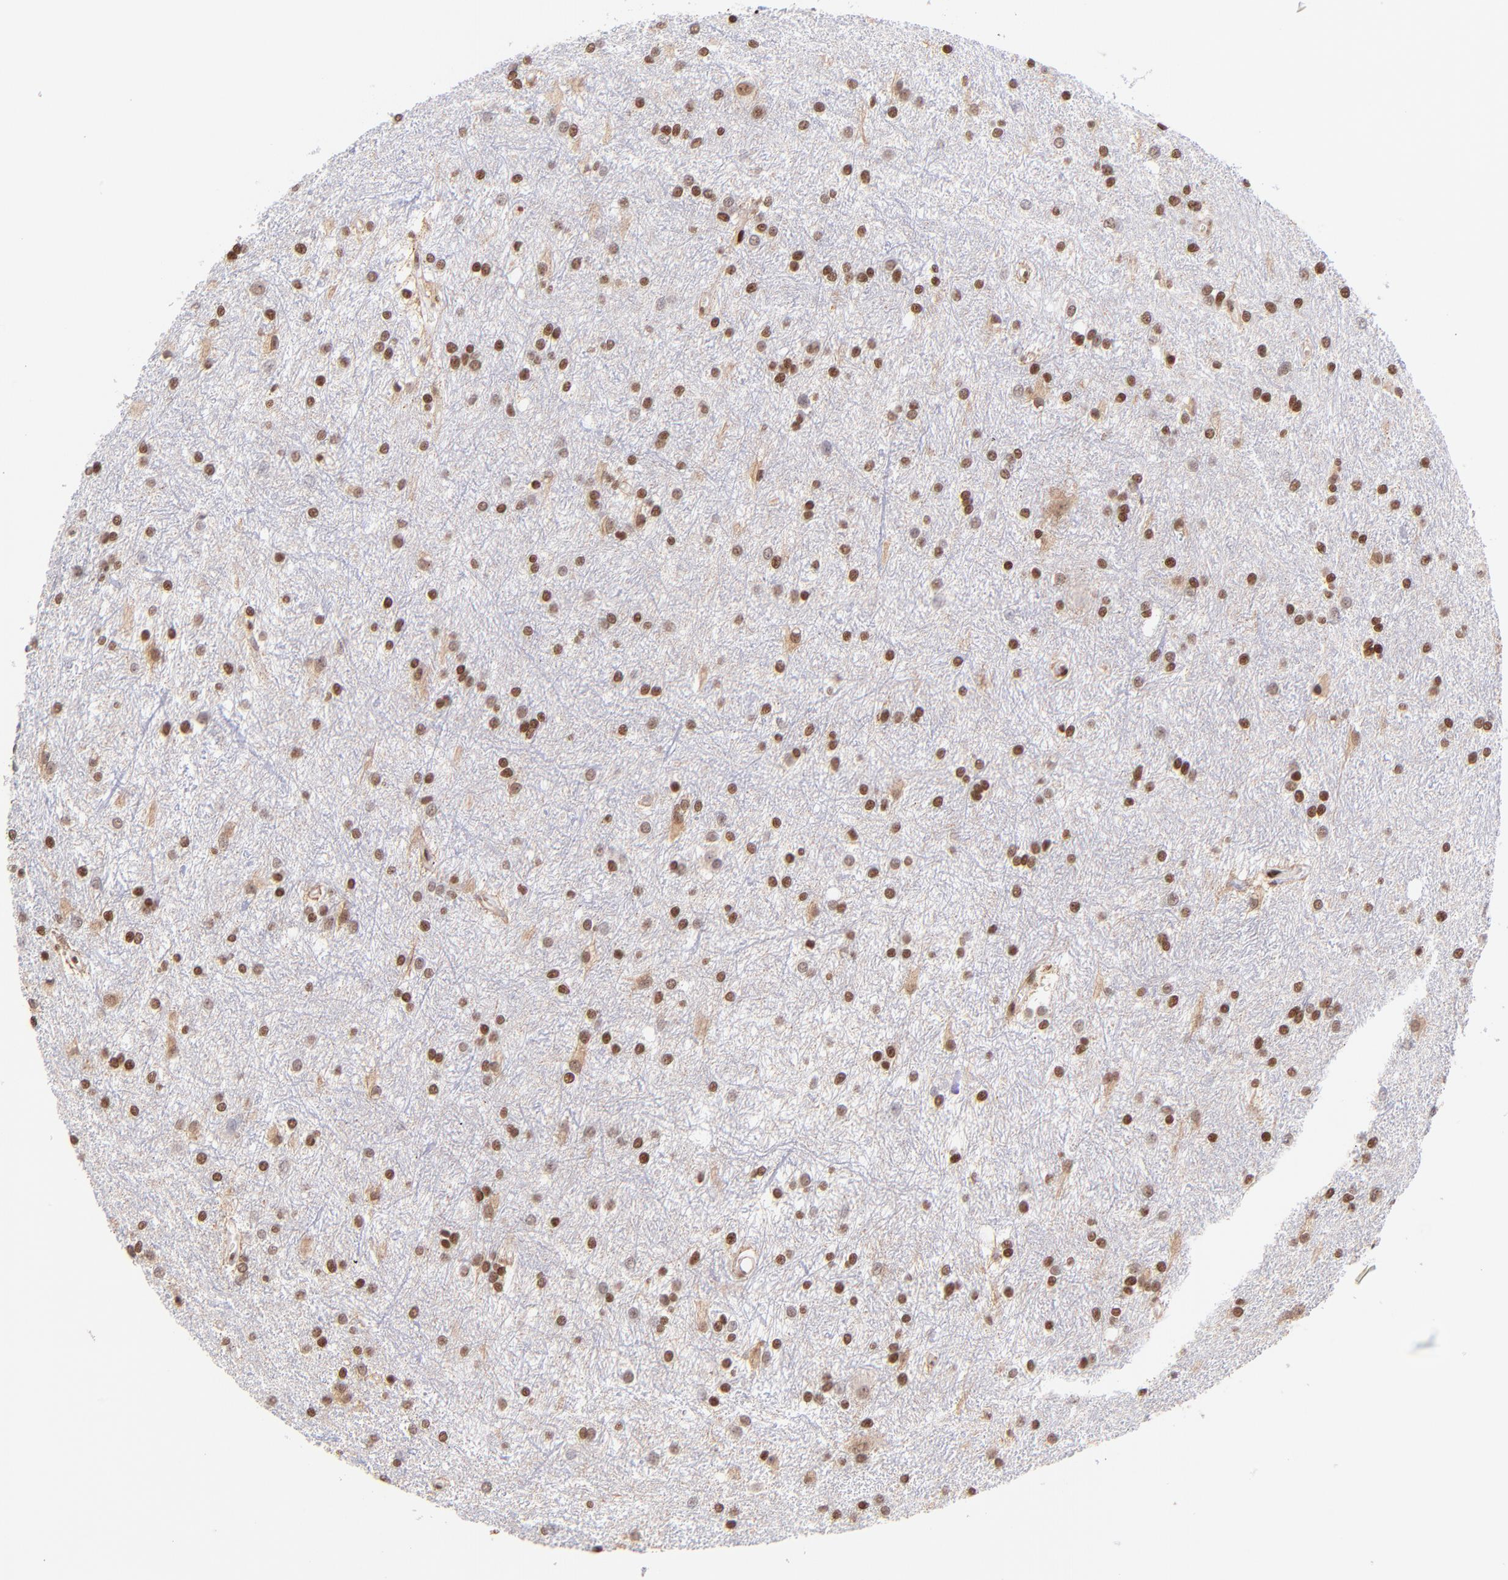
{"staining": {"intensity": "moderate", "quantity": ">75%", "location": "nuclear"}, "tissue": "glioma", "cell_type": "Tumor cells", "image_type": "cancer", "snomed": [{"axis": "morphology", "description": "Glioma, malignant, High grade"}, {"axis": "topography", "description": "Brain"}], "caption": "Malignant glioma (high-grade) was stained to show a protein in brown. There is medium levels of moderate nuclear positivity in approximately >75% of tumor cells.", "gene": "MIDEAS", "patient": {"sex": "female", "age": 50}}